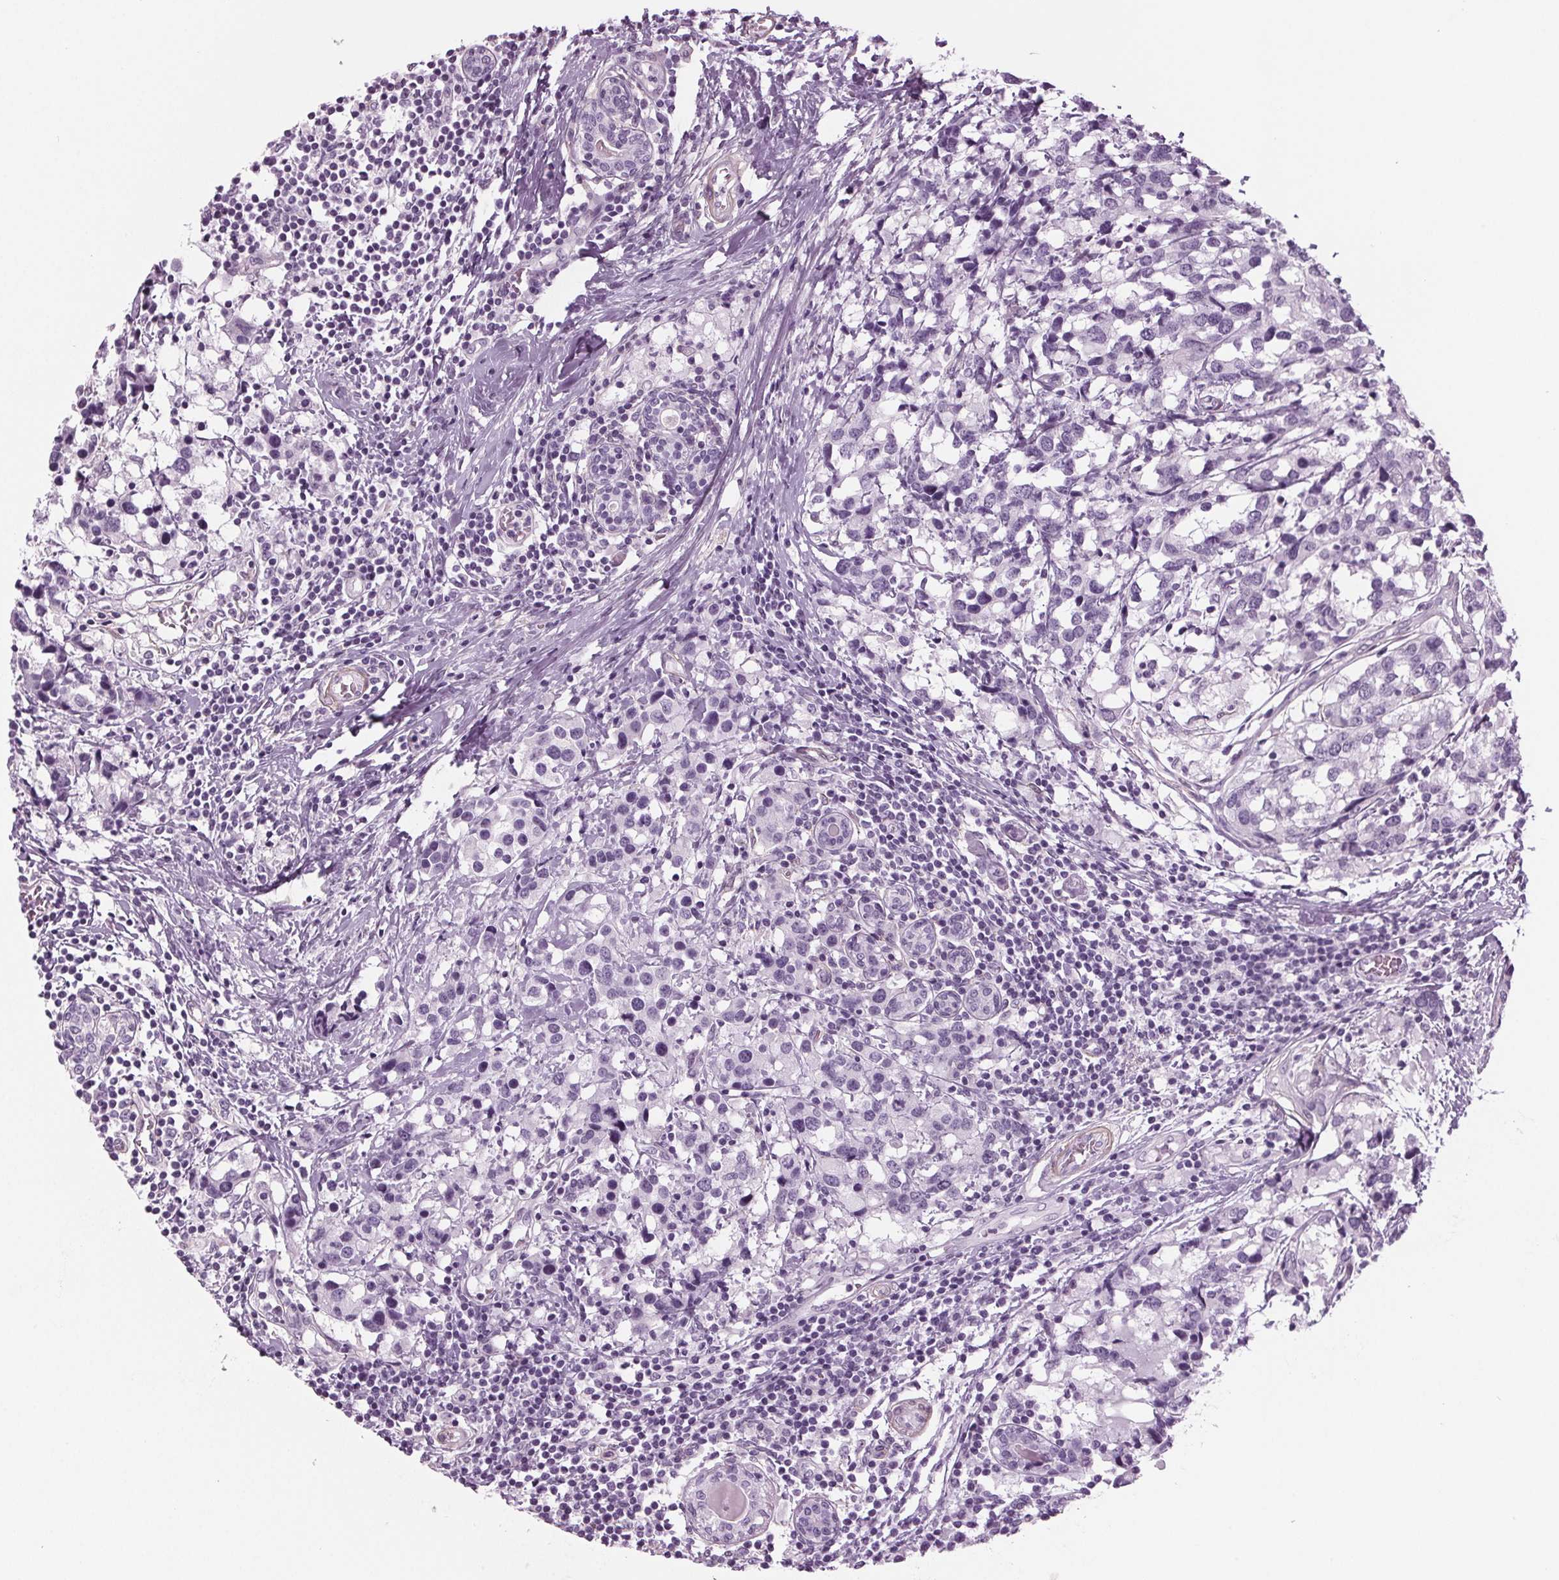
{"staining": {"intensity": "negative", "quantity": "none", "location": "none"}, "tissue": "breast cancer", "cell_type": "Tumor cells", "image_type": "cancer", "snomed": [{"axis": "morphology", "description": "Lobular carcinoma"}, {"axis": "topography", "description": "Breast"}], "caption": "Immunohistochemical staining of breast cancer demonstrates no significant staining in tumor cells.", "gene": "BHLHE22", "patient": {"sex": "female", "age": 59}}